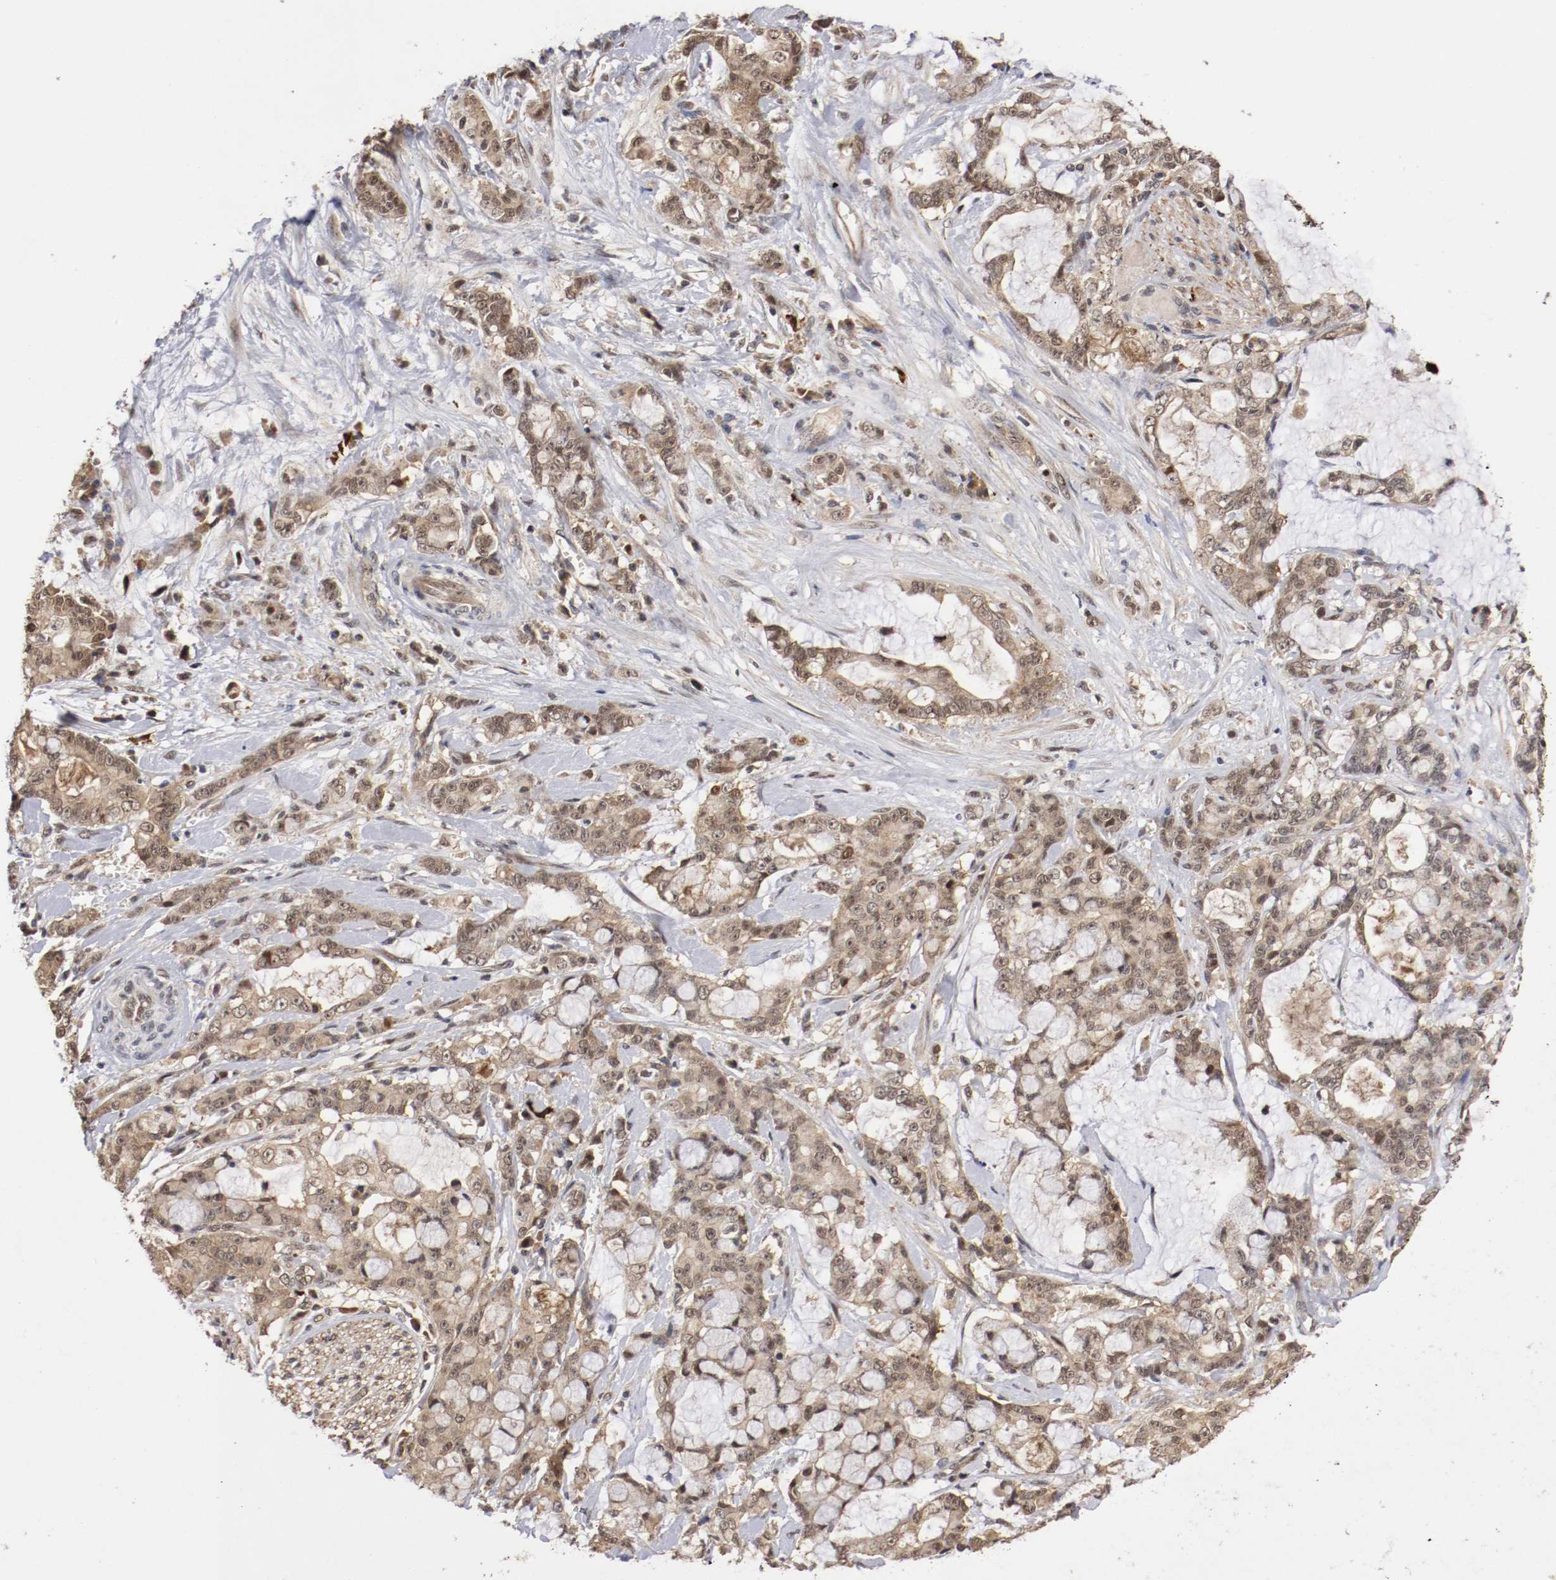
{"staining": {"intensity": "weak", "quantity": ">75%", "location": "cytoplasmic/membranous,nuclear"}, "tissue": "pancreatic cancer", "cell_type": "Tumor cells", "image_type": "cancer", "snomed": [{"axis": "morphology", "description": "Adenocarcinoma, NOS"}, {"axis": "topography", "description": "Pancreas"}], "caption": "Immunohistochemistry (IHC) (DAB) staining of pancreatic adenocarcinoma shows weak cytoplasmic/membranous and nuclear protein expression in about >75% of tumor cells. (IHC, brightfield microscopy, high magnification).", "gene": "DNMT3B", "patient": {"sex": "female", "age": 73}}